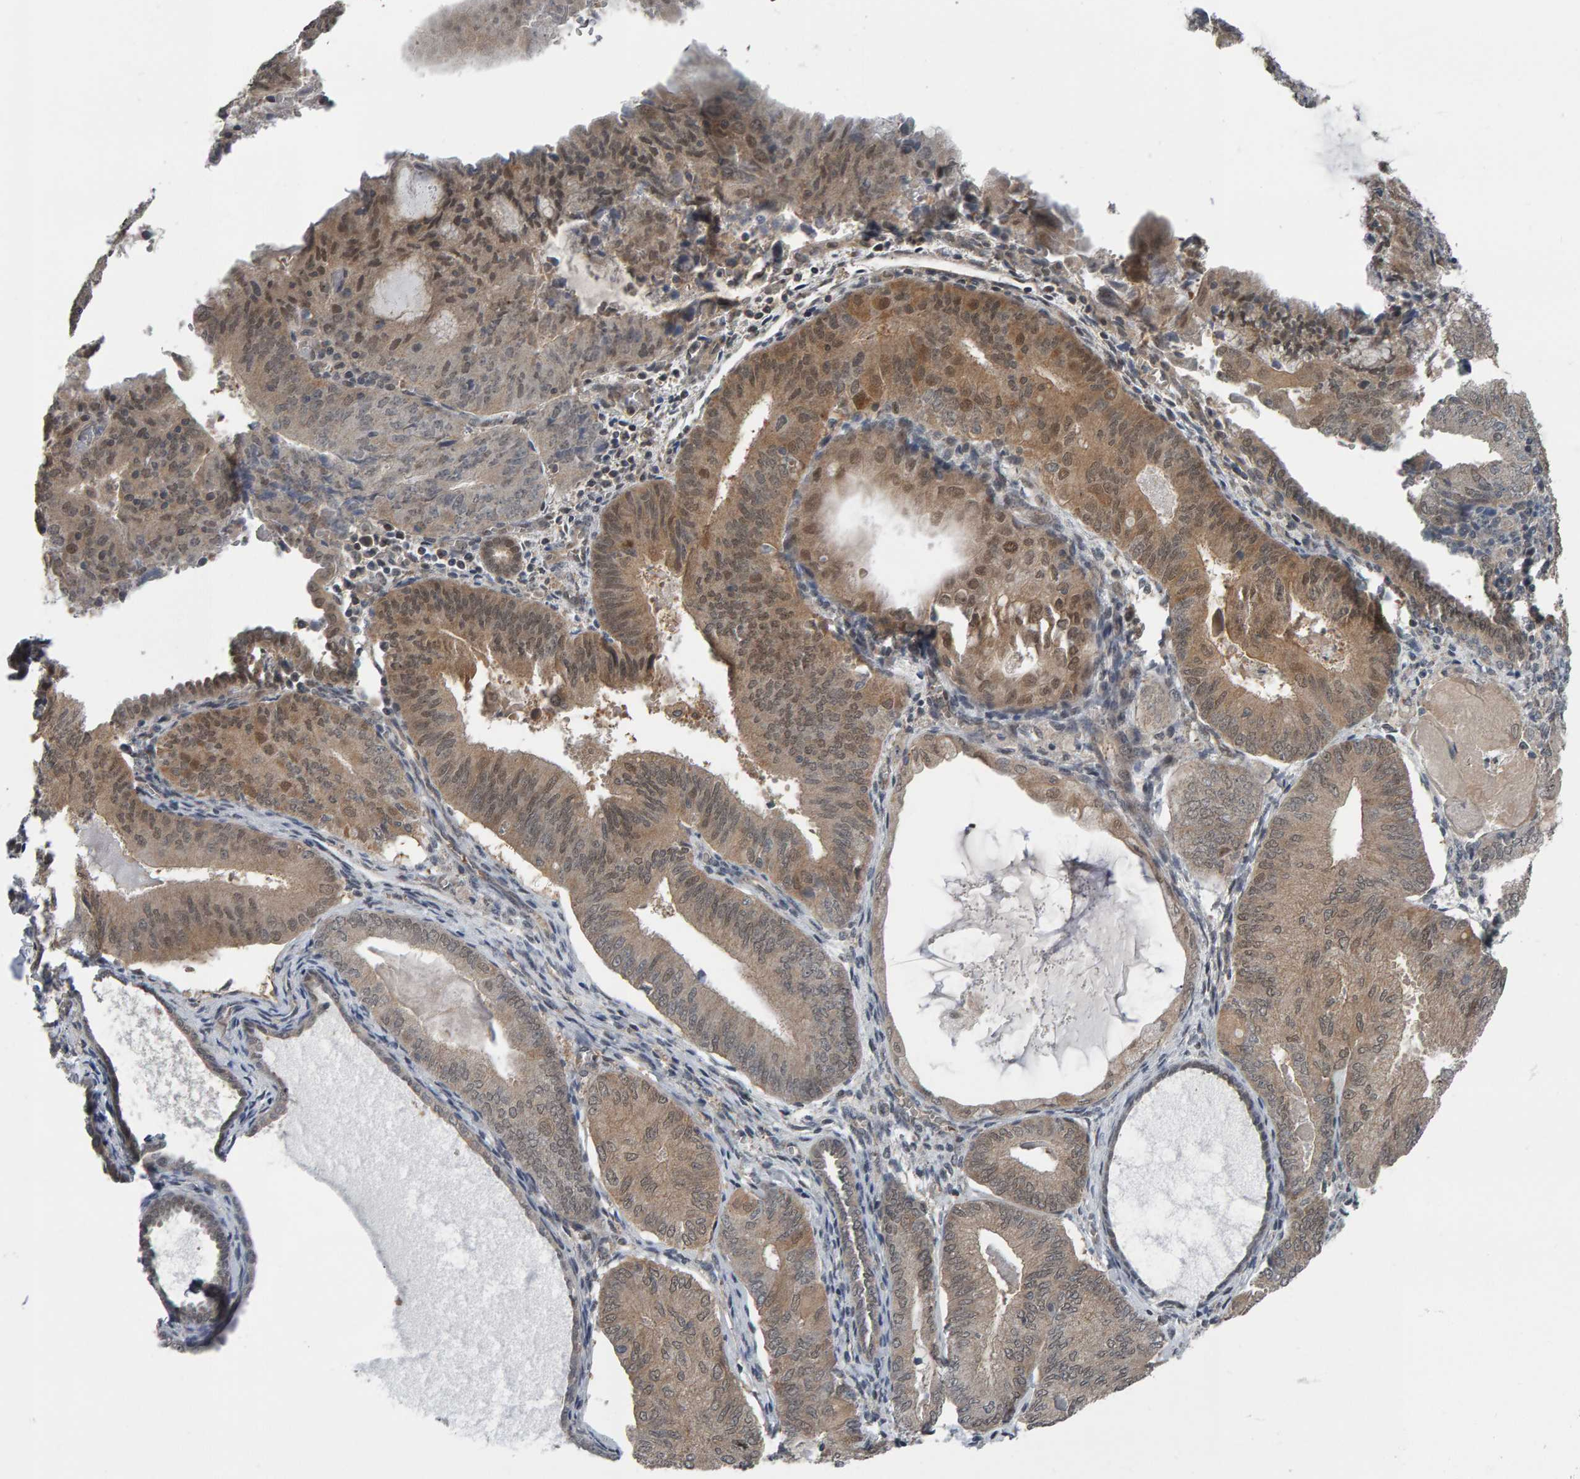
{"staining": {"intensity": "weak", "quantity": "25%-75%", "location": "cytoplasmic/membranous"}, "tissue": "endometrial cancer", "cell_type": "Tumor cells", "image_type": "cancer", "snomed": [{"axis": "morphology", "description": "Adenocarcinoma, NOS"}, {"axis": "topography", "description": "Endometrium"}], "caption": "Immunohistochemical staining of endometrial cancer demonstrates low levels of weak cytoplasmic/membranous protein staining in approximately 25%-75% of tumor cells.", "gene": "COASY", "patient": {"sex": "female", "age": 81}}